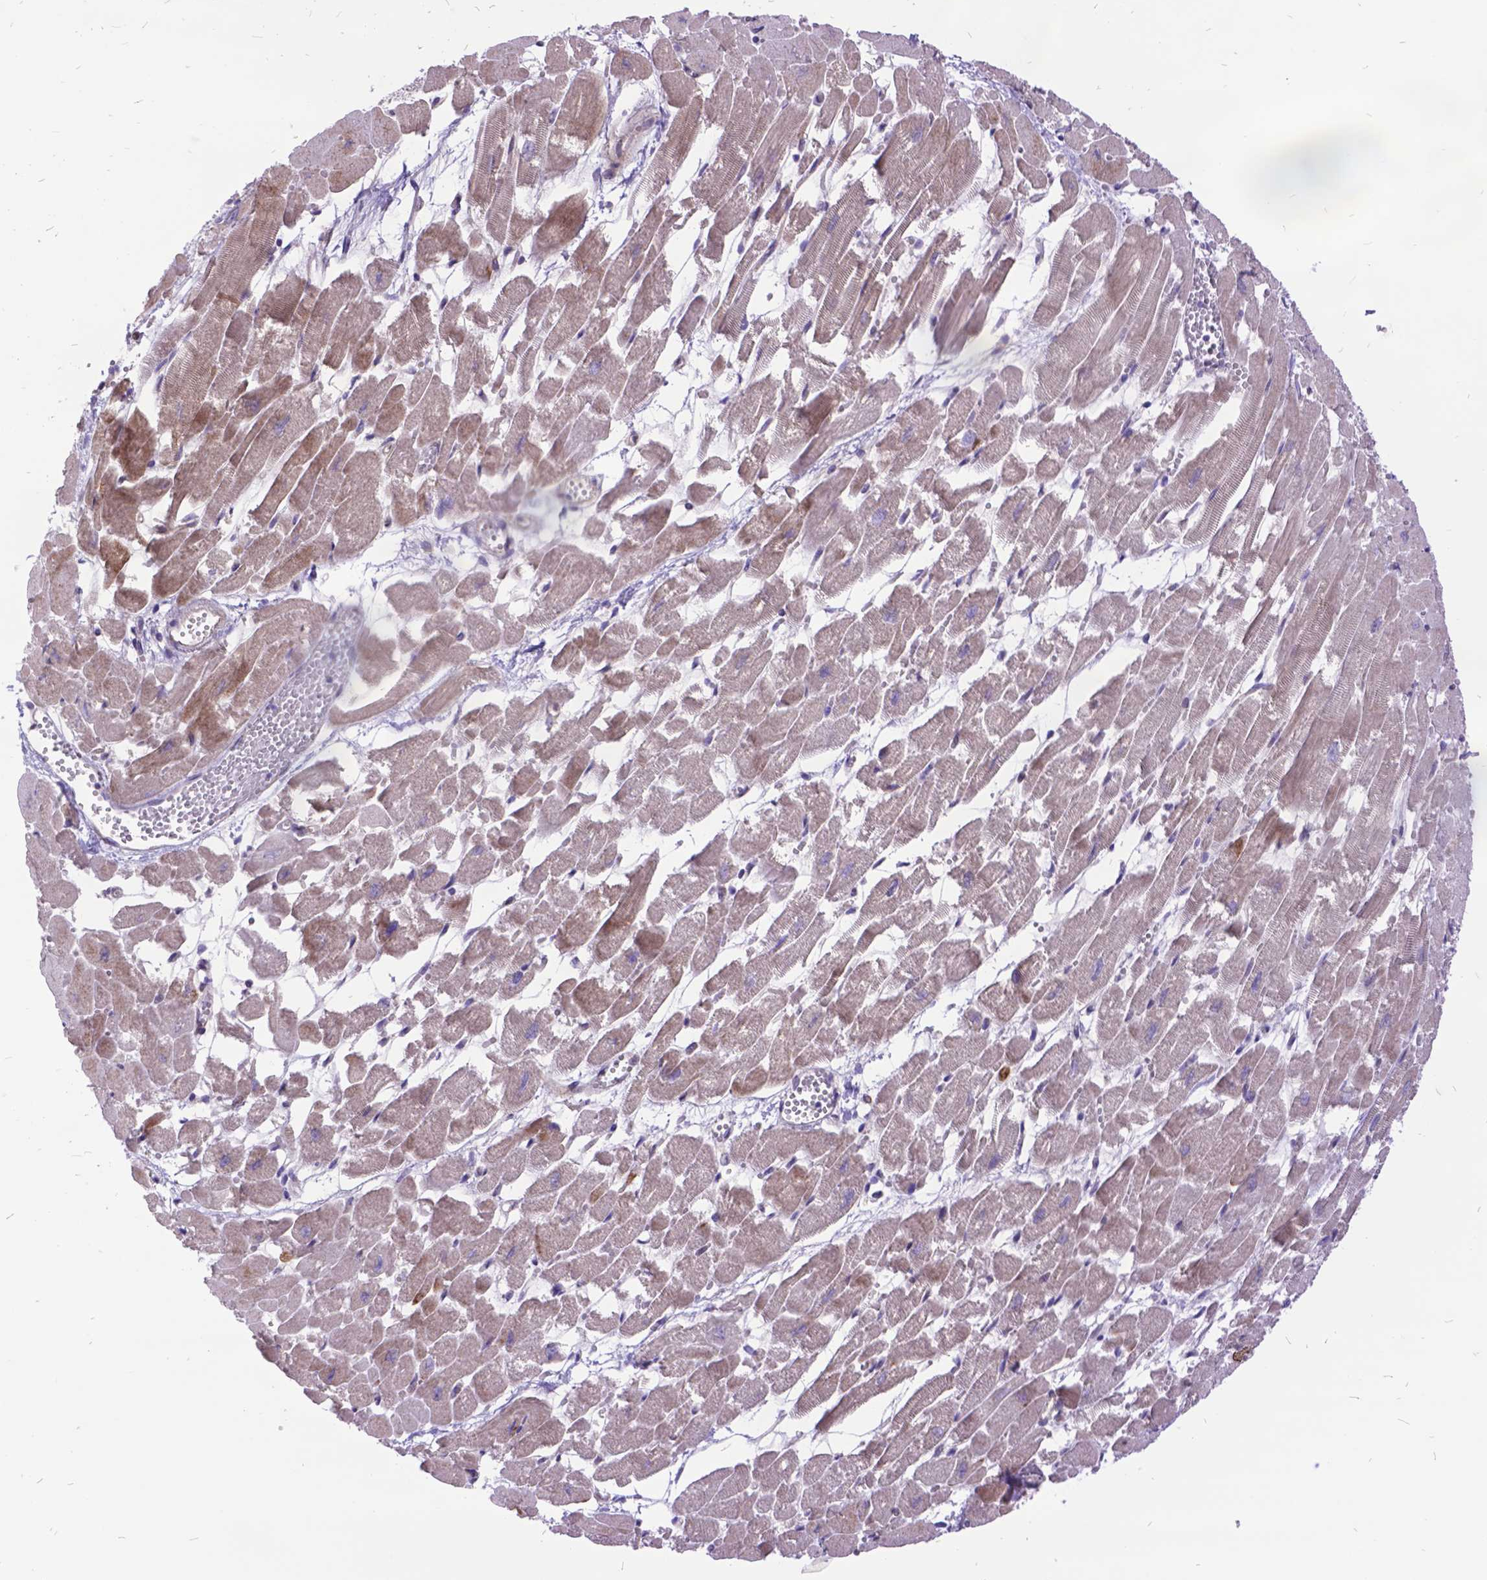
{"staining": {"intensity": "moderate", "quantity": "25%-75%", "location": "cytoplasmic/membranous"}, "tissue": "heart muscle", "cell_type": "Cardiomyocytes", "image_type": "normal", "snomed": [{"axis": "morphology", "description": "Normal tissue, NOS"}, {"axis": "topography", "description": "Heart"}], "caption": "Protein analysis of benign heart muscle displays moderate cytoplasmic/membranous staining in approximately 25%-75% of cardiomyocytes. The protein of interest is stained brown, and the nuclei are stained in blue (DAB (3,3'-diaminobenzidine) IHC with brightfield microscopy, high magnification).", "gene": "GRB7", "patient": {"sex": "female", "age": 52}}